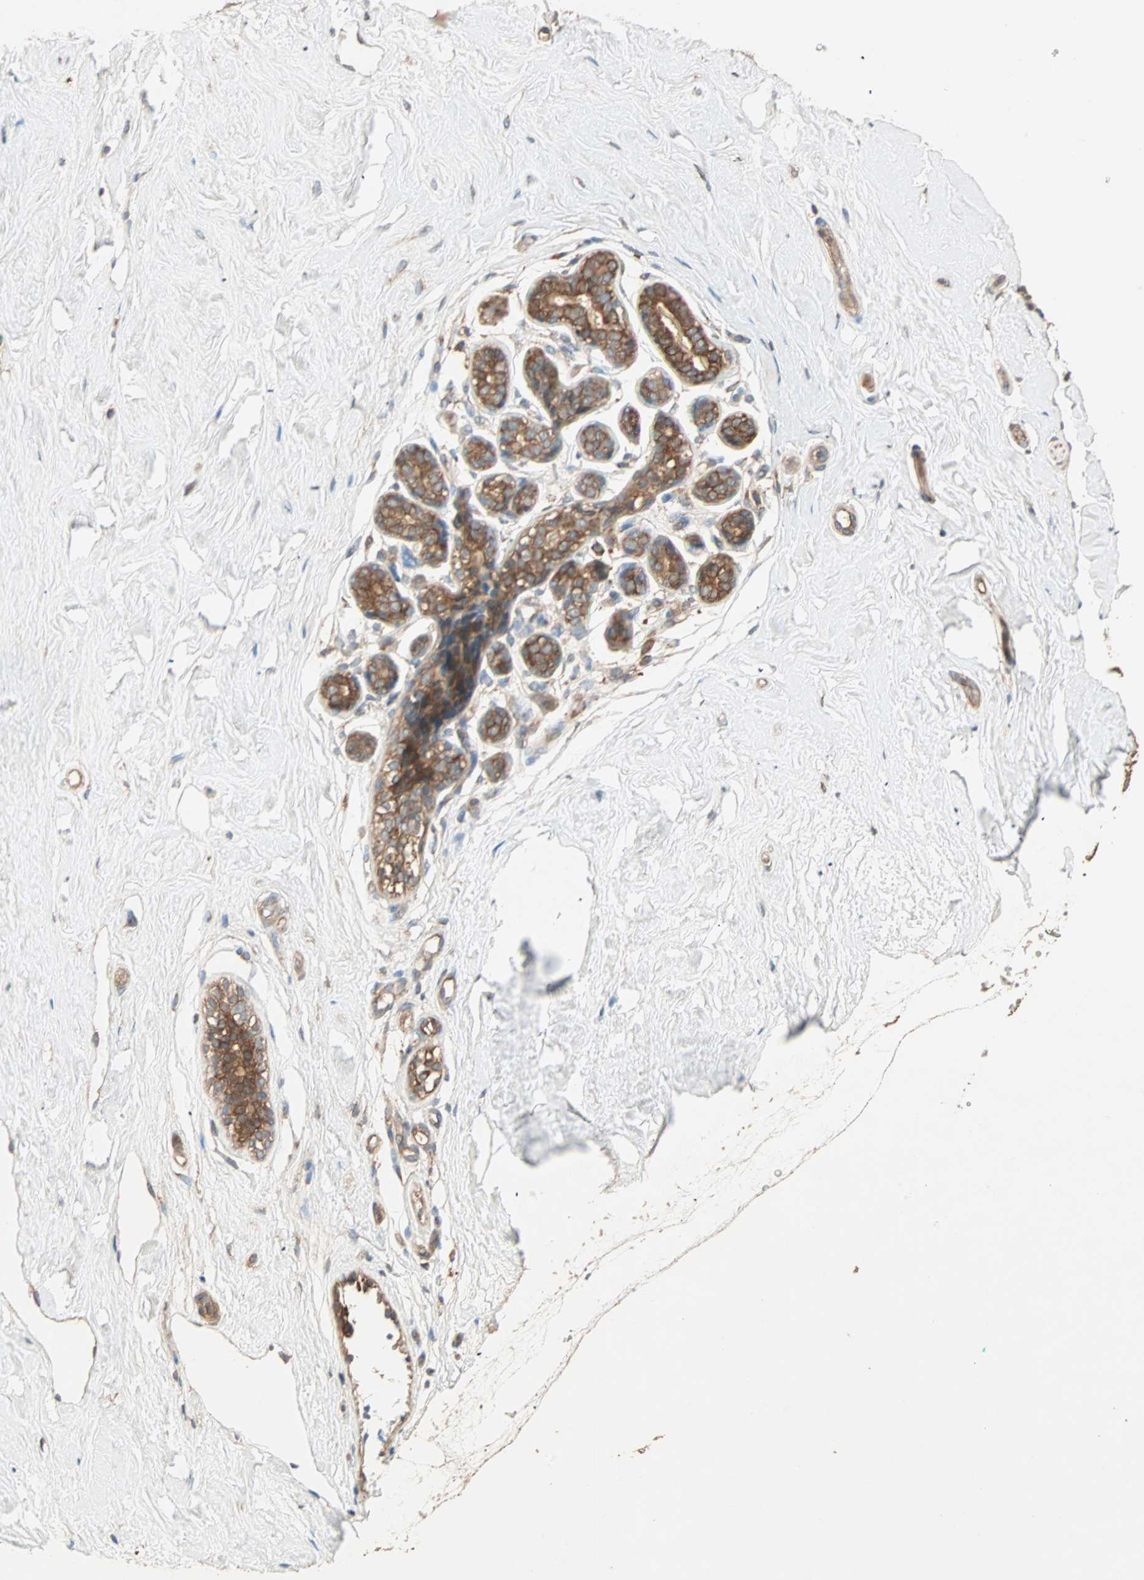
{"staining": {"intensity": "weak", "quantity": ">75%", "location": "cytoplasmic/membranous"}, "tissue": "breast", "cell_type": "Adipocytes", "image_type": "normal", "snomed": [{"axis": "morphology", "description": "Normal tissue, NOS"}, {"axis": "topography", "description": "Breast"}], "caption": "Unremarkable breast was stained to show a protein in brown. There is low levels of weak cytoplasmic/membranous staining in approximately >75% of adipocytes. The staining was performed using DAB (3,3'-diaminobenzidine), with brown indicating positive protein expression. Nuclei are stained blue with hematoxylin.", "gene": "EIF4G2", "patient": {"sex": "female", "age": 23}}